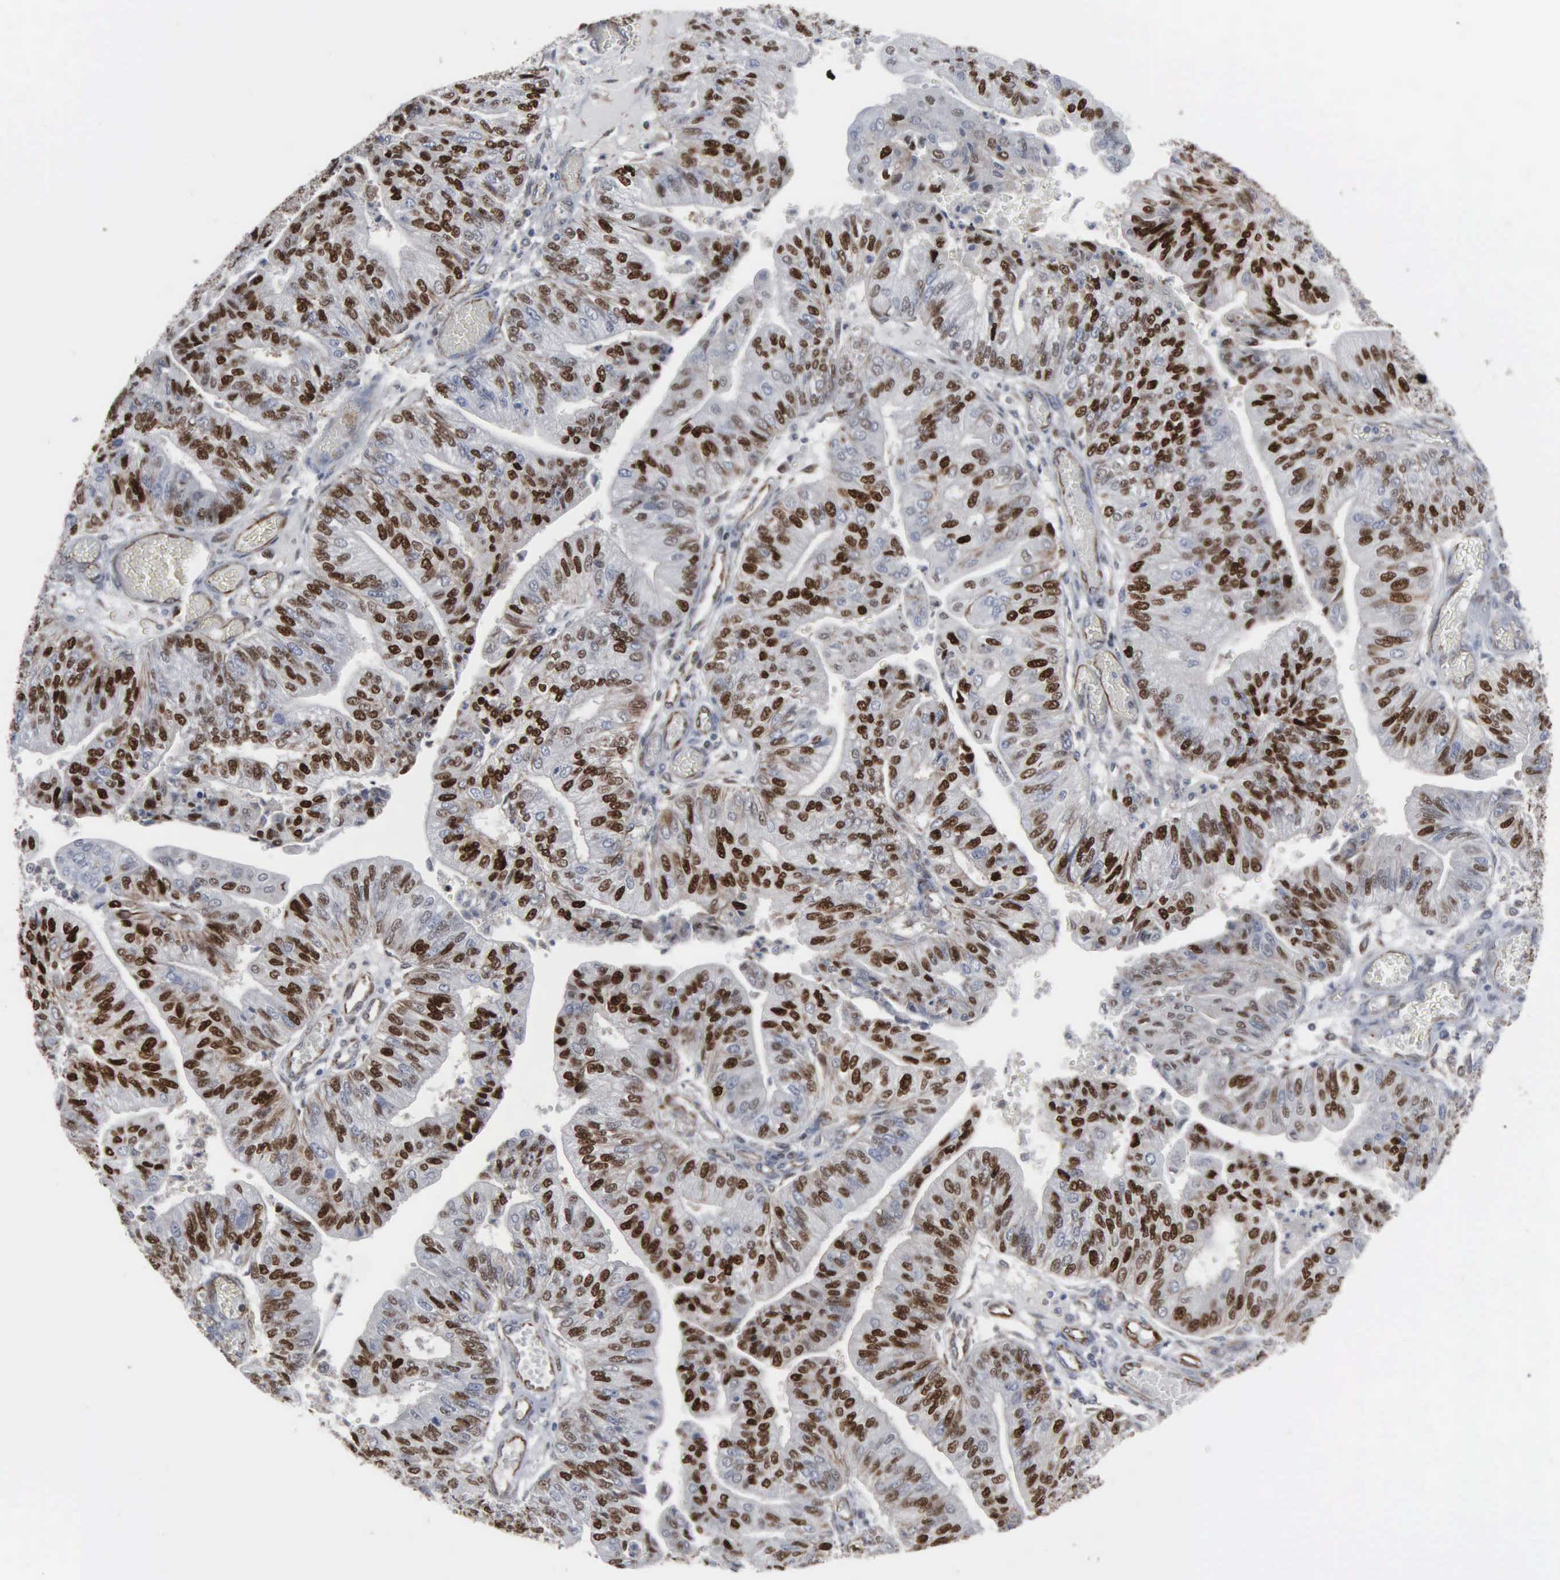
{"staining": {"intensity": "strong", "quantity": "25%-75%", "location": "nuclear"}, "tissue": "endometrial cancer", "cell_type": "Tumor cells", "image_type": "cancer", "snomed": [{"axis": "morphology", "description": "Adenocarcinoma, NOS"}, {"axis": "topography", "description": "Endometrium"}], "caption": "Immunohistochemical staining of human endometrial cancer reveals high levels of strong nuclear protein expression in about 25%-75% of tumor cells. The staining was performed using DAB, with brown indicating positive protein expression. Nuclei are stained blue with hematoxylin.", "gene": "CCNE1", "patient": {"sex": "female", "age": 59}}